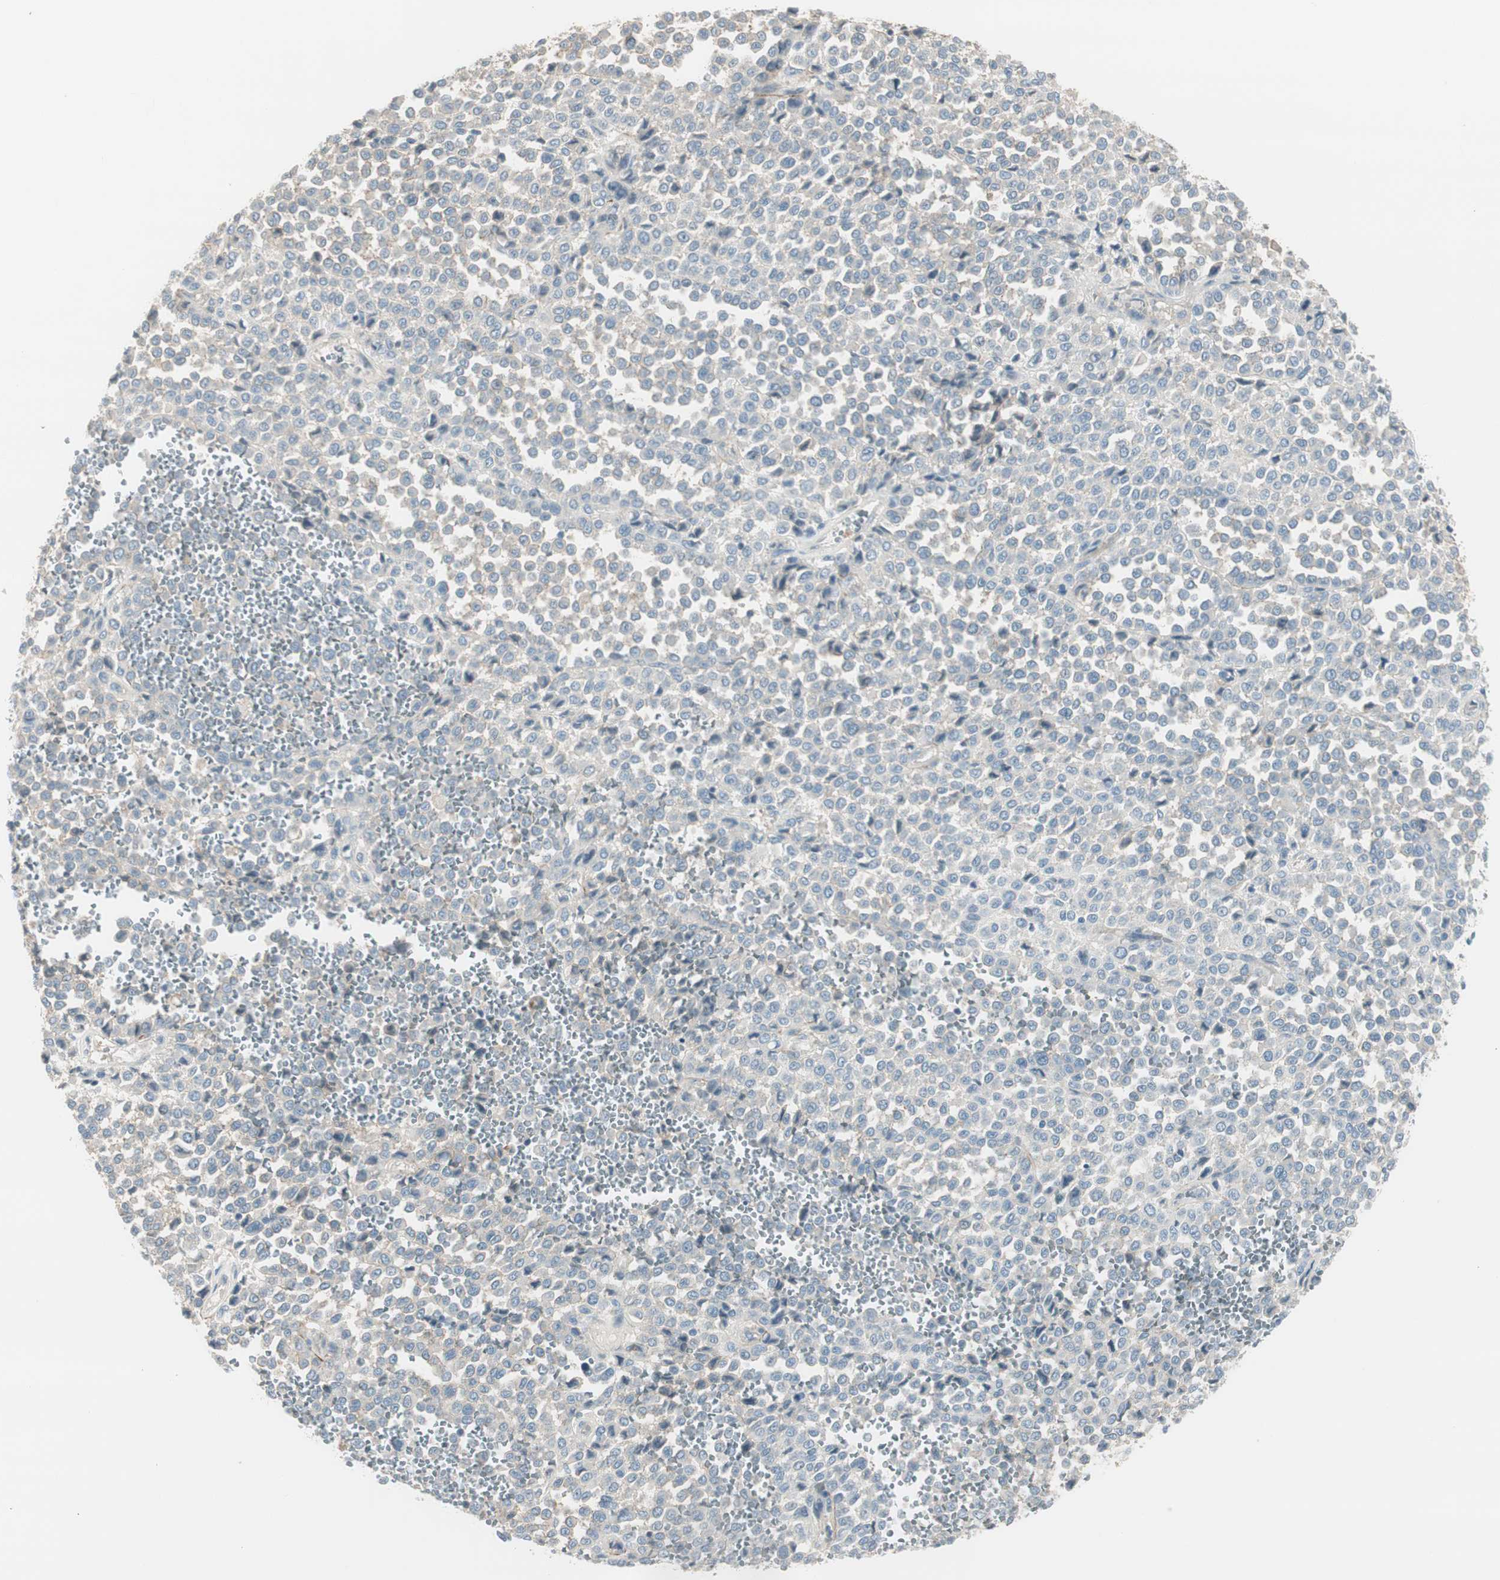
{"staining": {"intensity": "weak", "quantity": "25%-75%", "location": "cytoplasmic/membranous"}, "tissue": "melanoma", "cell_type": "Tumor cells", "image_type": "cancer", "snomed": [{"axis": "morphology", "description": "Malignant melanoma, Metastatic site"}, {"axis": "topography", "description": "Pancreas"}], "caption": "Weak cytoplasmic/membranous protein expression is appreciated in approximately 25%-75% of tumor cells in melanoma.", "gene": "EVA1A", "patient": {"sex": "female", "age": 30}}